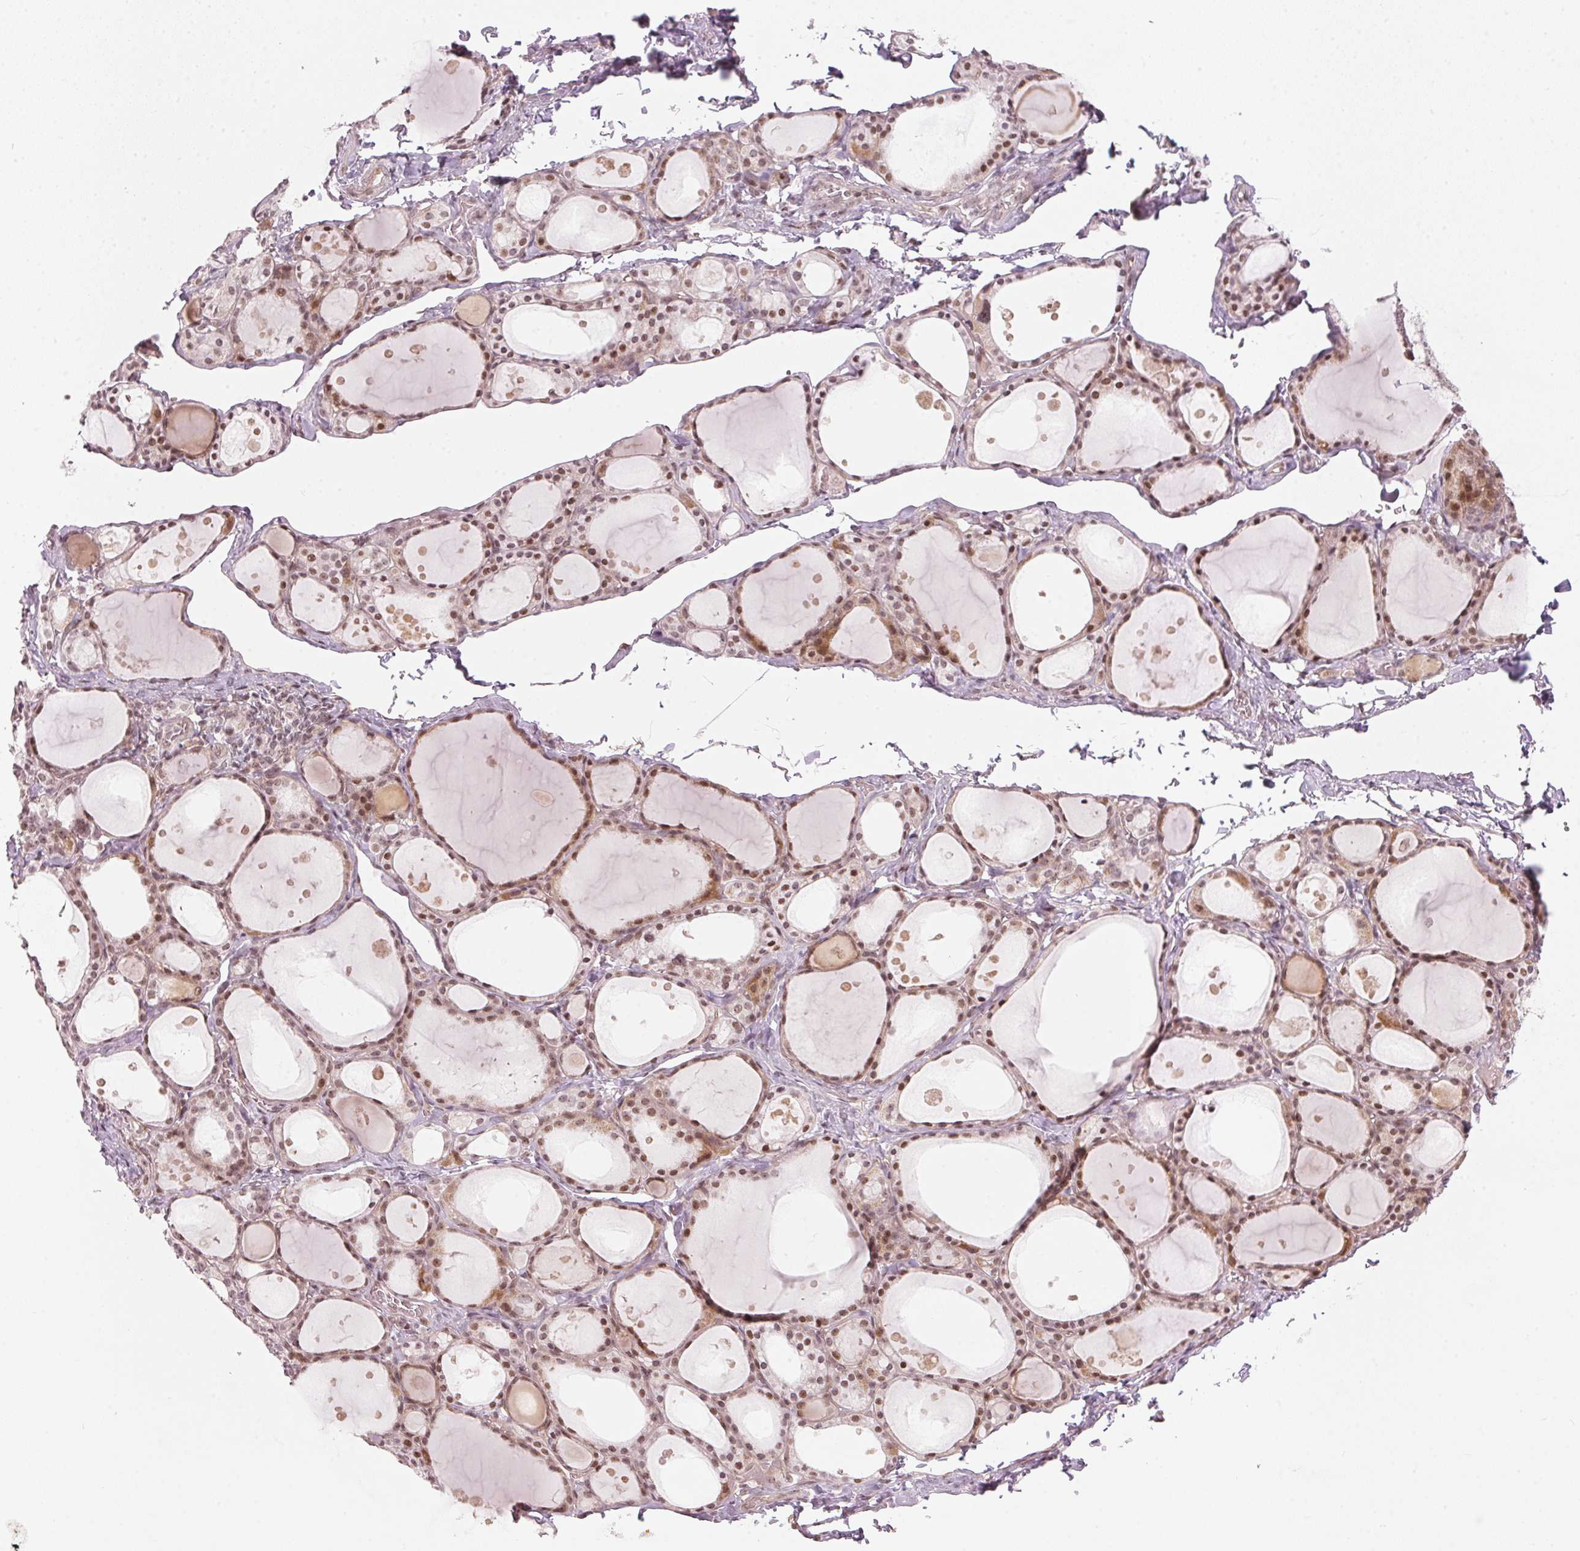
{"staining": {"intensity": "moderate", "quantity": ">75%", "location": "nuclear"}, "tissue": "thyroid gland", "cell_type": "Glandular cells", "image_type": "normal", "snomed": [{"axis": "morphology", "description": "Normal tissue, NOS"}, {"axis": "topography", "description": "Thyroid gland"}], "caption": "DAB immunohistochemical staining of unremarkable thyroid gland demonstrates moderate nuclear protein expression in about >75% of glandular cells. (brown staining indicates protein expression, while blue staining denotes nuclei).", "gene": "KAT6A", "patient": {"sex": "male", "age": 68}}